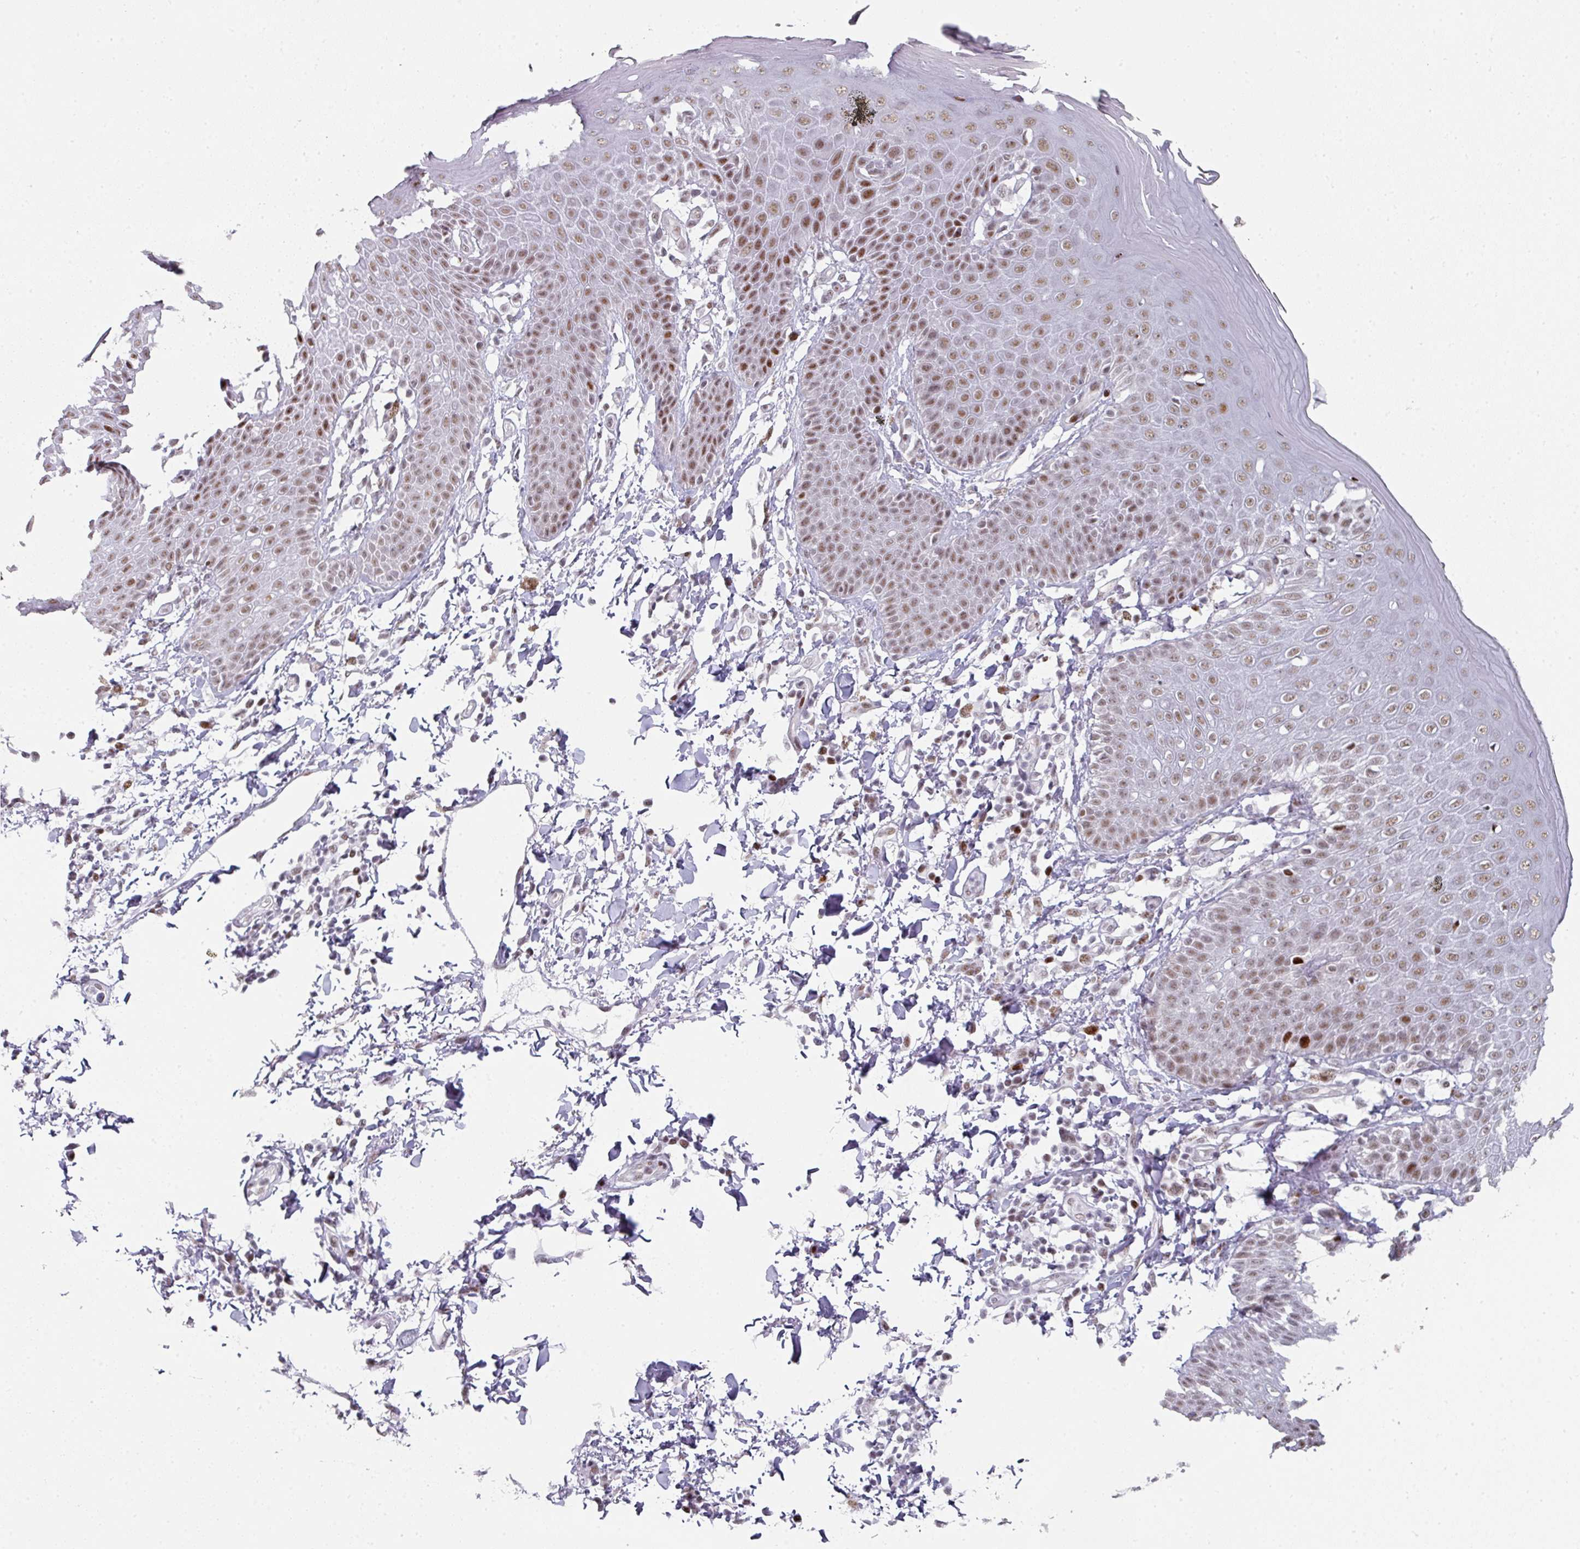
{"staining": {"intensity": "moderate", "quantity": ">75%", "location": "nuclear"}, "tissue": "skin", "cell_type": "Epidermal cells", "image_type": "normal", "snomed": [{"axis": "morphology", "description": "Normal tissue, NOS"}, {"axis": "topography", "description": "Peripheral nerve tissue"}], "caption": "About >75% of epidermal cells in normal skin show moderate nuclear protein positivity as visualized by brown immunohistochemical staining.", "gene": "SF3B5", "patient": {"sex": "male", "age": 51}}